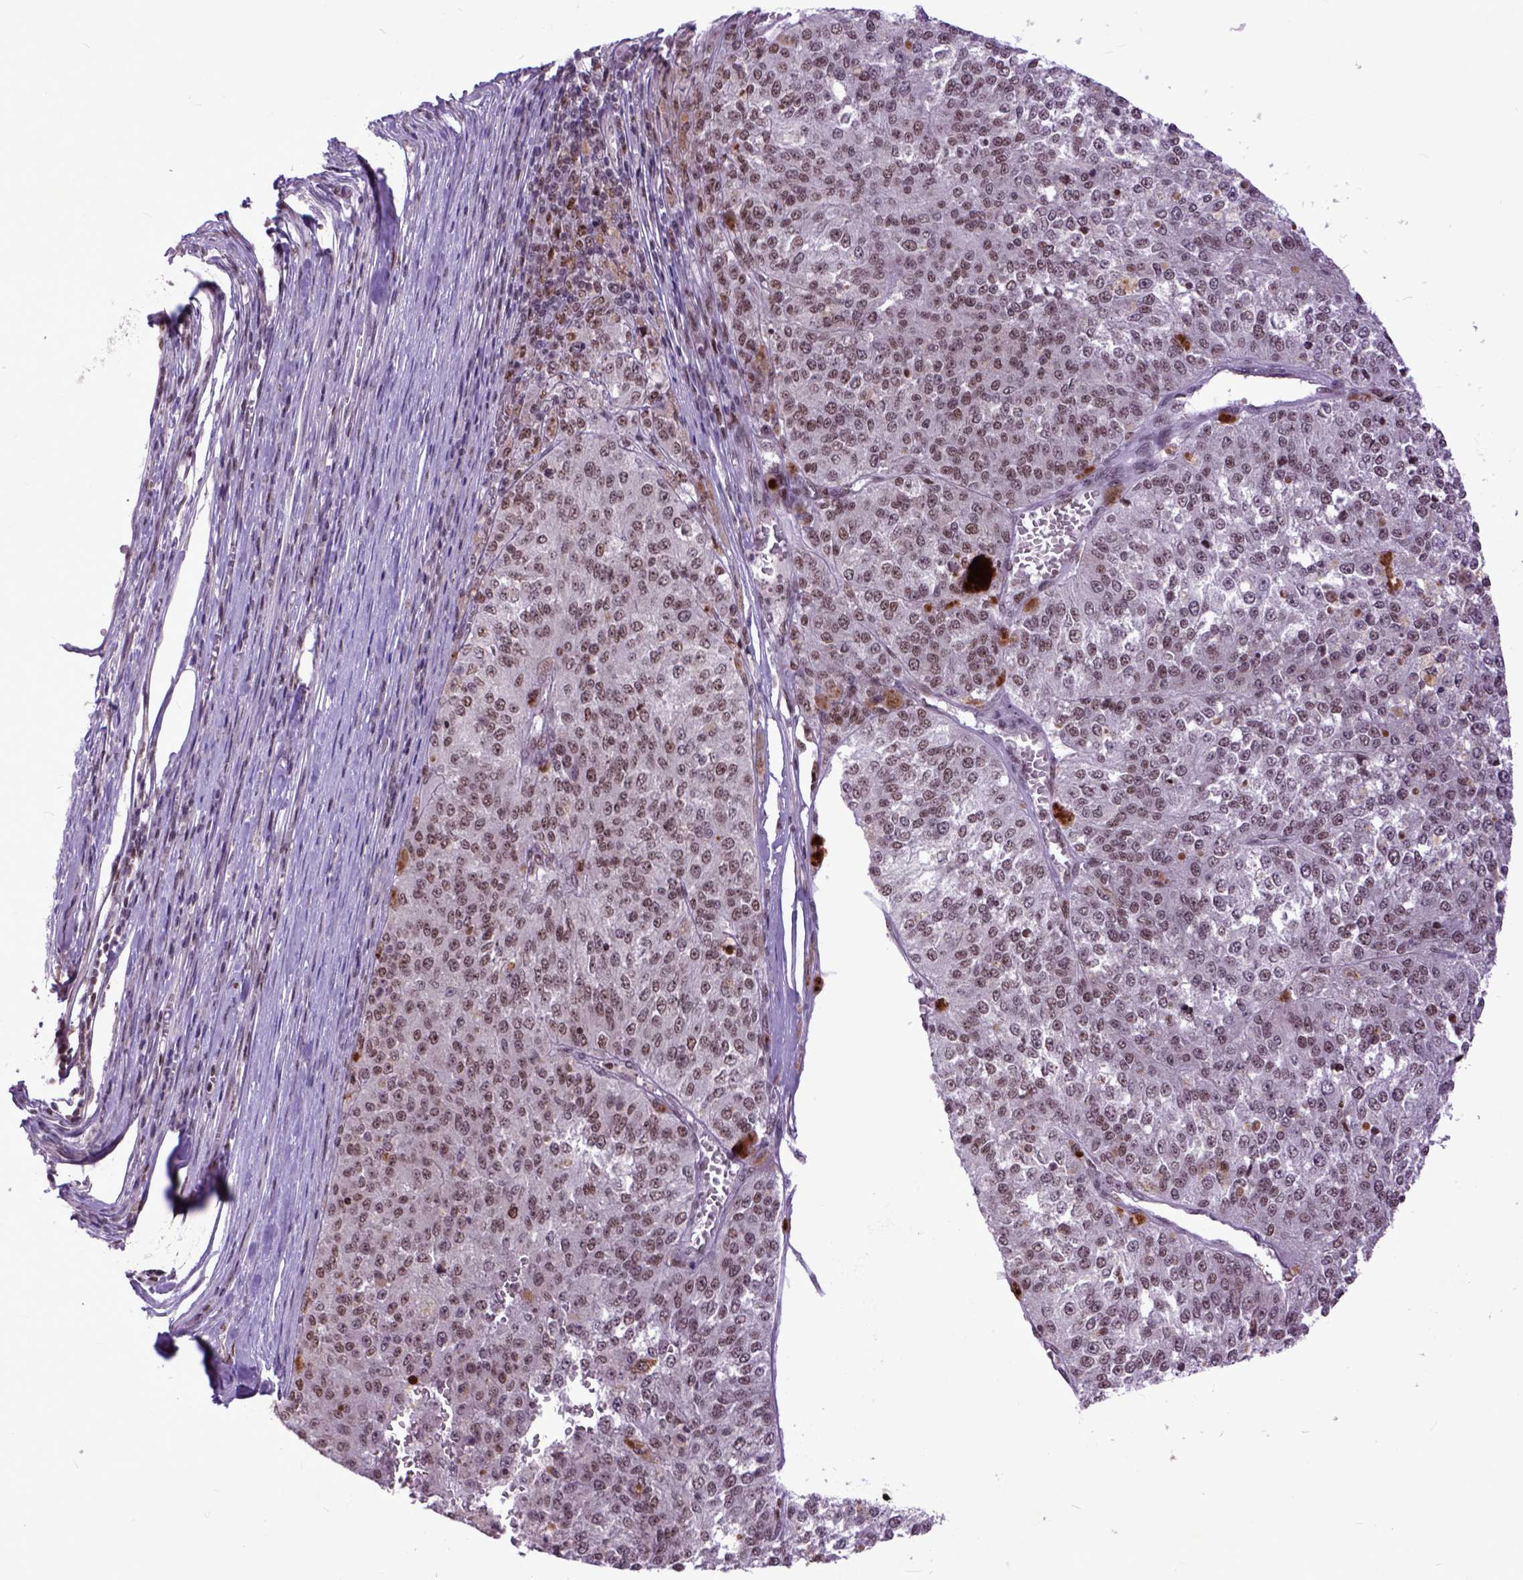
{"staining": {"intensity": "weak", "quantity": ">75%", "location": "nuclear"}, "tissue": "melanoma", "cell_type": "Tumor cells", "image_type": "cancer", "snomed": [{"axis": "morphology", "description": "Malignant melanoma, Metastatic site"}, {"axis": "topography", "description": "Lymph node"}], "caption": "Immunohistochemical staining of human melanoma demonstrates low levels of weak nuclear protein expression in approximately >75% of tumor cells.", "gene": "RCC2", "patient": {"sex": "female", "age": 64}}